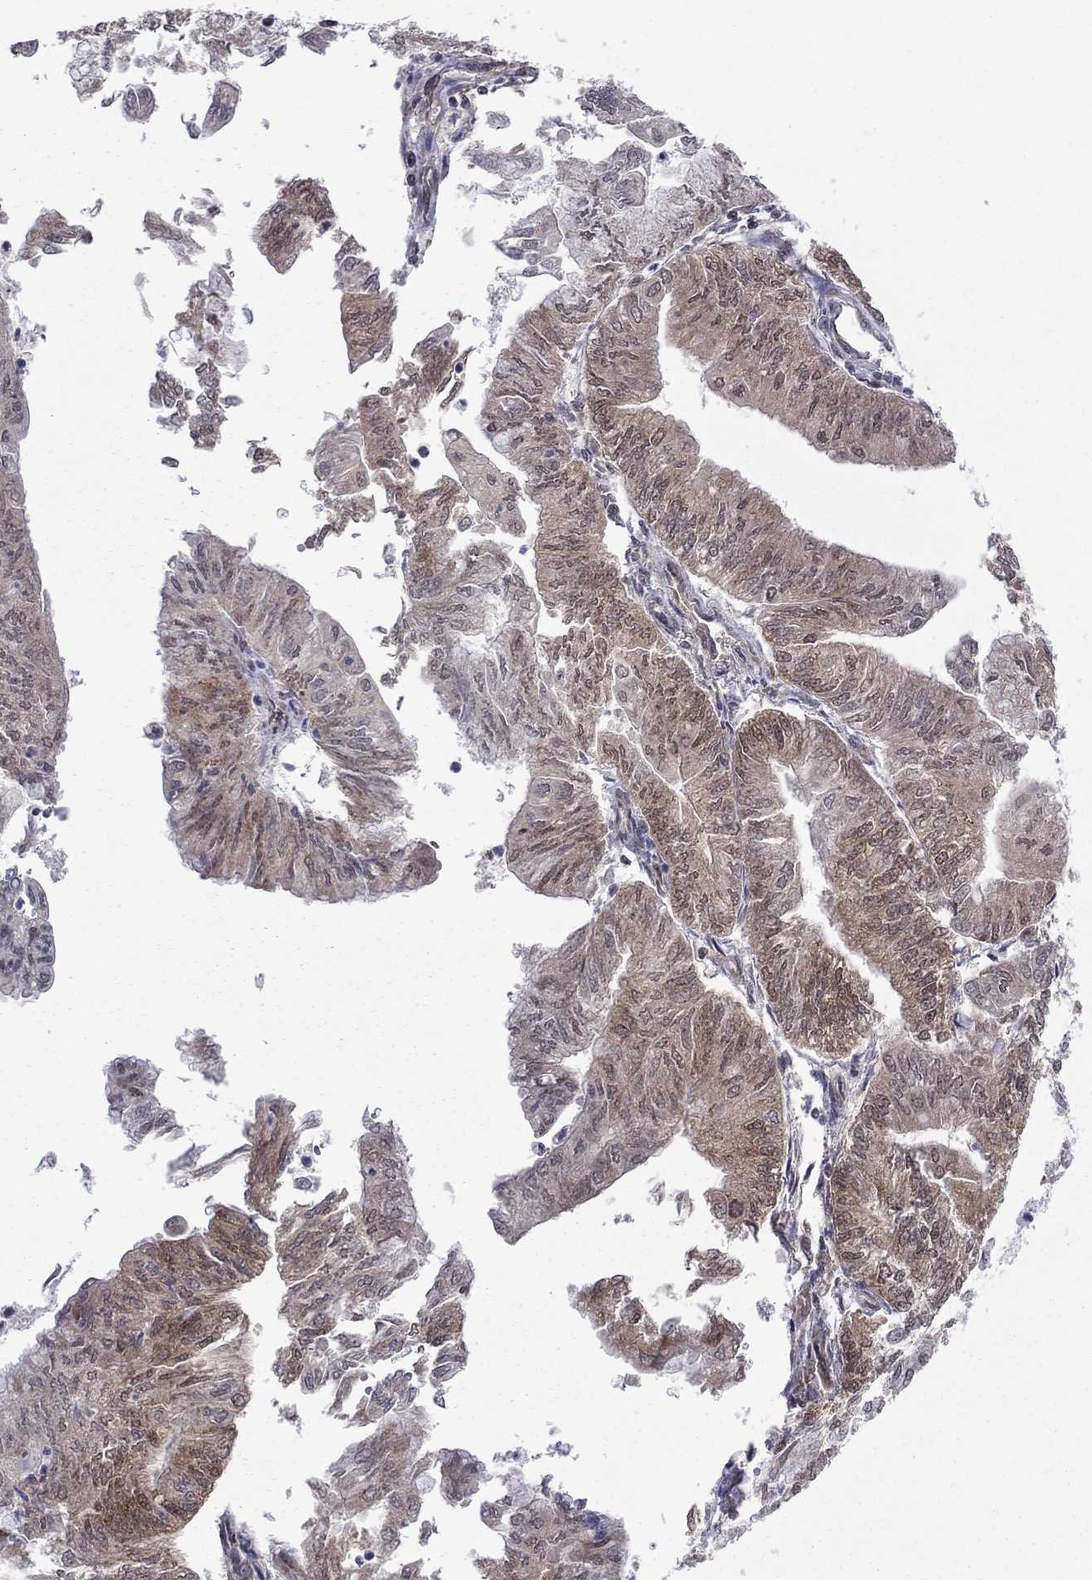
{"staining": {"intensity": "moderate", "quantity": "25%-75%", "location": "cytoplasmic/membranous"}, "tissue": "endometrial cancer", "cell_type": "Tumor cells", "image_type": "cancer", "snomed": [{"axis": "morphology", "description": "Adenocarcinoma, NOS"}, {"axis": "topography", "description": "Endometrium"}], "caption": "The immunohistochemical stain highlights moderate cytoplasmic/membranous staining in tumor cells of endometrial adenocarcinoma tissue.", "gene": "NAA50", "patient": {"sex": "female", "age": 59}}